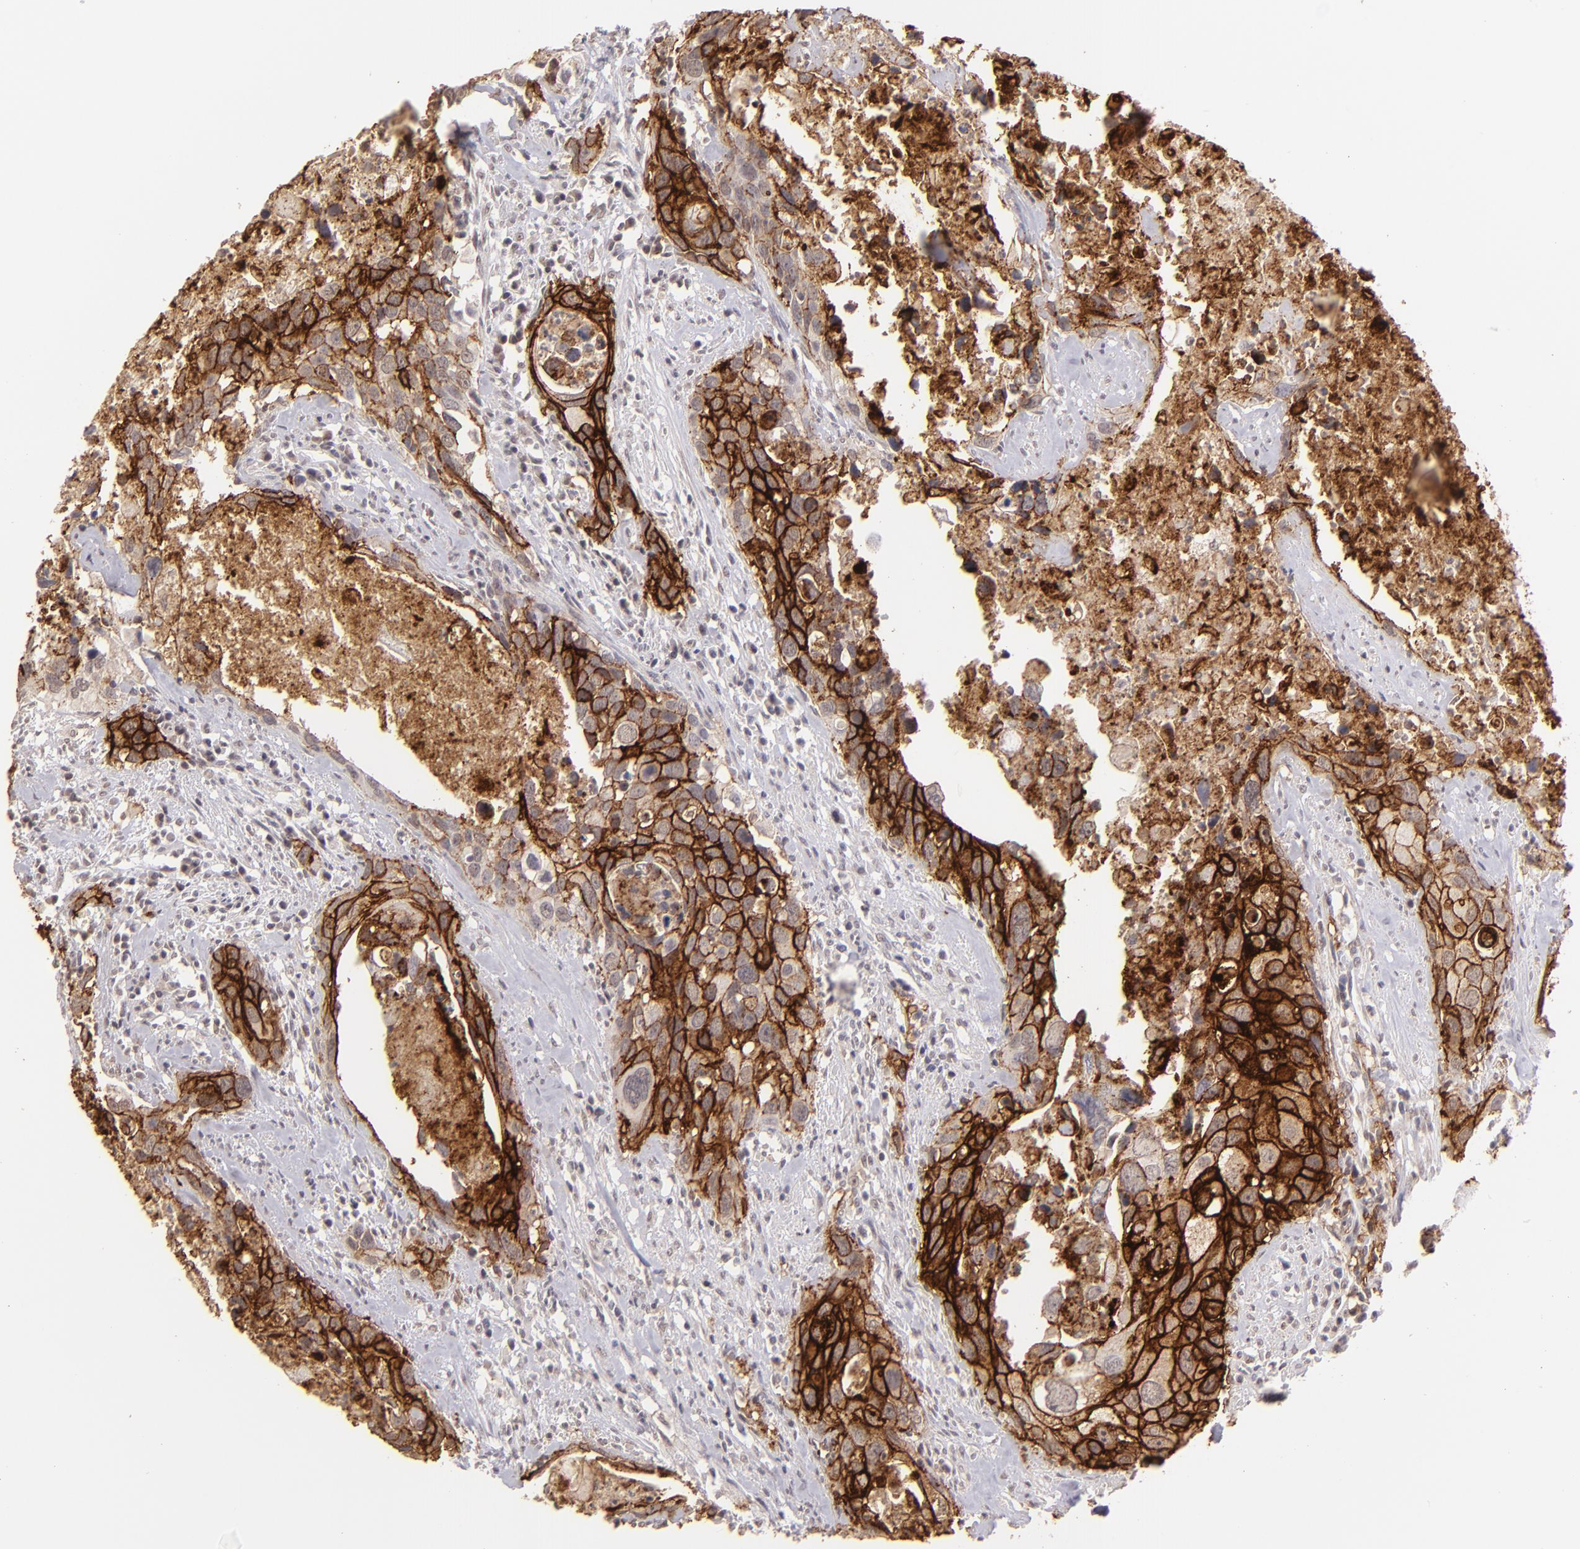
{"staining": {"intensity": "strong", "quantity": ">75%", "location": "cytoplasmic/membranous"}, "tissue": "urothelial cancer", "cell_type": "Tumor cells", "image_type": "cancer", "snomed": [{"axis": "morphology", "description": "Urothelial carcinoma, High grade"}, {"axis": "topography", "description": "Urinary bladder"}], "caption": "High-power microscopy captured an IHC photomicrograph of high-grade urothelial carcinoma, revealing strong cytoplasmic/membranous expression in approximately >75% of tumor cells. (IHC, brightfield microscopy, high magnification).", "gene": "CLDN1", "patient": {"sex": "male", "age": 71}}